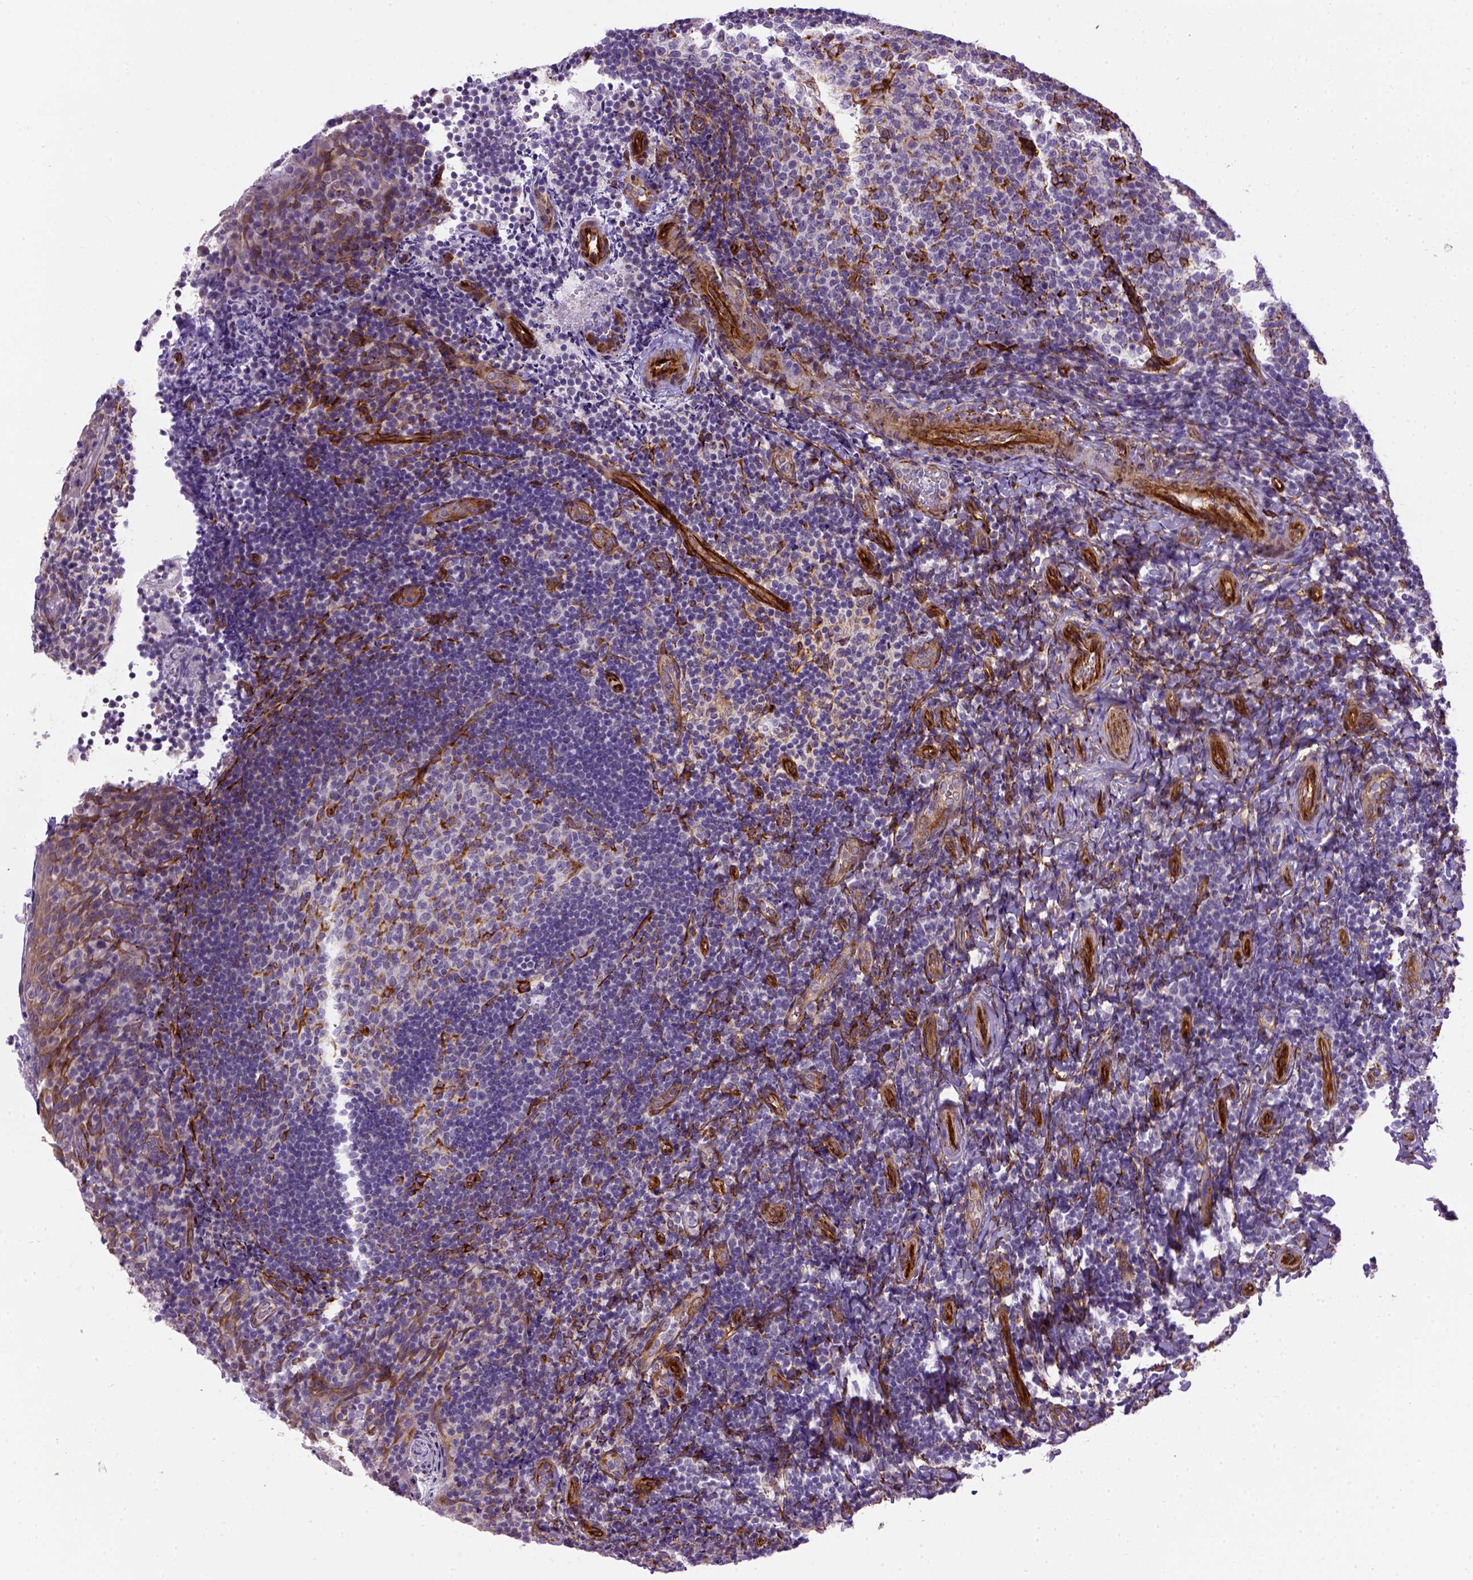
{"staining": {"intensity": "strong", "quantity": "<25%", "location": "cytoplasmic/membranous"}, "tissue": "tonsil", "cell_type": "Germinal center cells", "image_type": "normal", "snomed": [{"axis": "morphology", "description": "Normal tissue, NOS"}, {"axis": "topography", "description": "Tonsil"}], "caption": "A brown stain labels strong cytoplasmic/membranous expression of a protein in germinal center cells of unremarkable human tonsil.", "gene": "KAZN", "patient": {"sex": "female", "age": 10}}